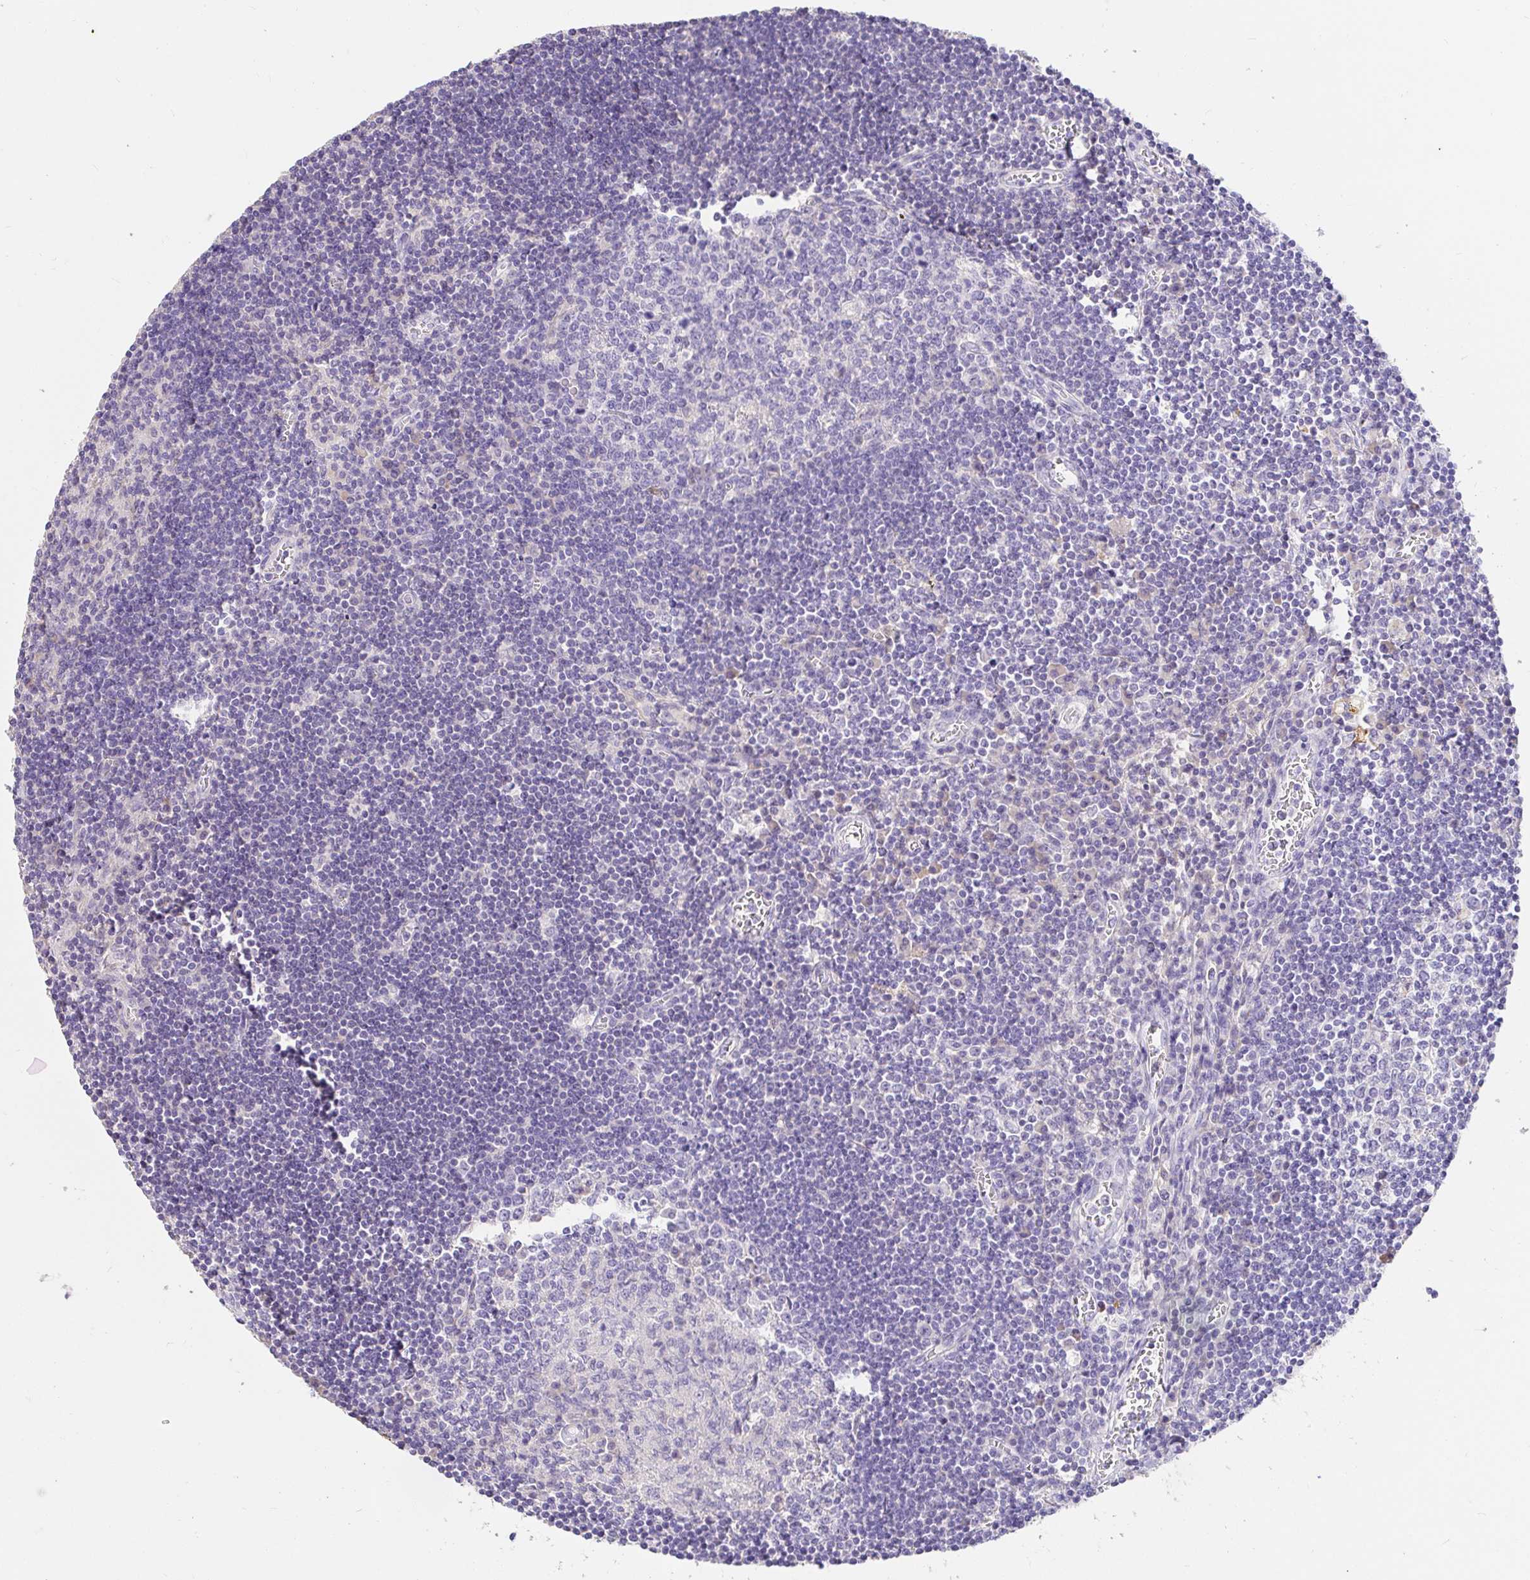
{"staining": {"intensity": "negative", "quantity": "none", "location": "none"}, "tissue": "lymph node", "cell_type": "Germinal center cells", "image_type": "normal", "snomed": [{"axis": "morphology", "description": "Normal tissue, NOS"}, {"axis": "topography", "description": "Lymph node"}], "caption": "Germinal center cells are negative for protein expression in normal human lymph node.", "gene": "CDO1", "patient": {"sex": "male", "age": 67}}